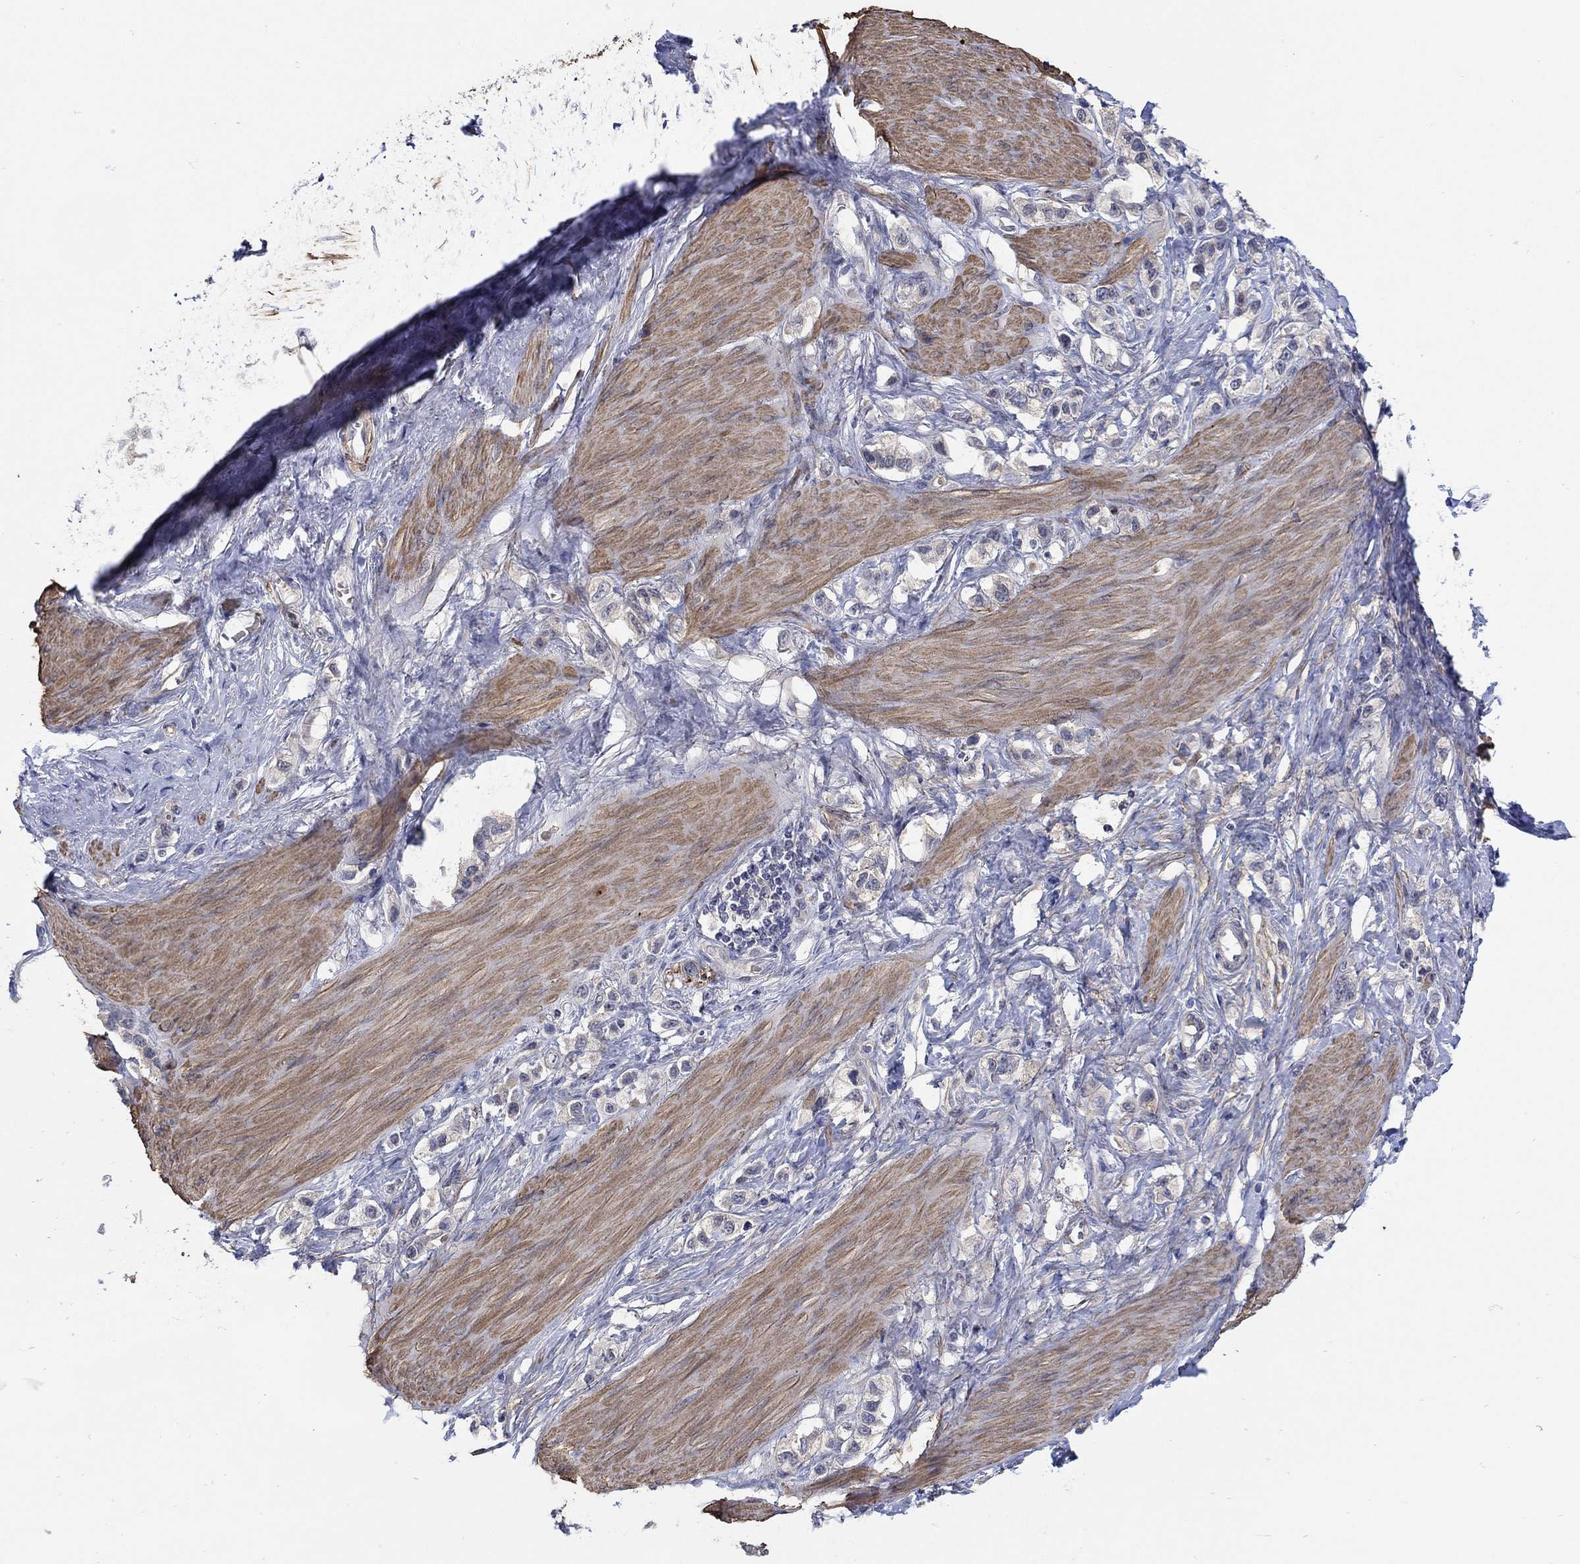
{"staining": {"intensity": "weak", "quantity": "<25%", "location": "cytoplasmic/membranous"}, "tissue": "stomach cancer", "cell_type": "Tumor cells", "image_type": "cancer", "snomed": [{"axis": "morphology", "description": "Normal tissue, NOS"}, {"axis": "morphology", "description": "Adenocarcinoma, NOS"}, {"axis": "morphology", "description": "Adenocarcinoma, High grade"}, {"axis": "topography", "description": "Stomach, upper"}, {"axis": "topography", "description": "Stomach"}], "caption": "A high-resolution photomicrograph shows IHC staining of stomach cancer (adenocarcinoma), which shows no significant expression in tumor cells.", "gene": "SCN7A", "patient": {"sex": "female", "age": 65}}